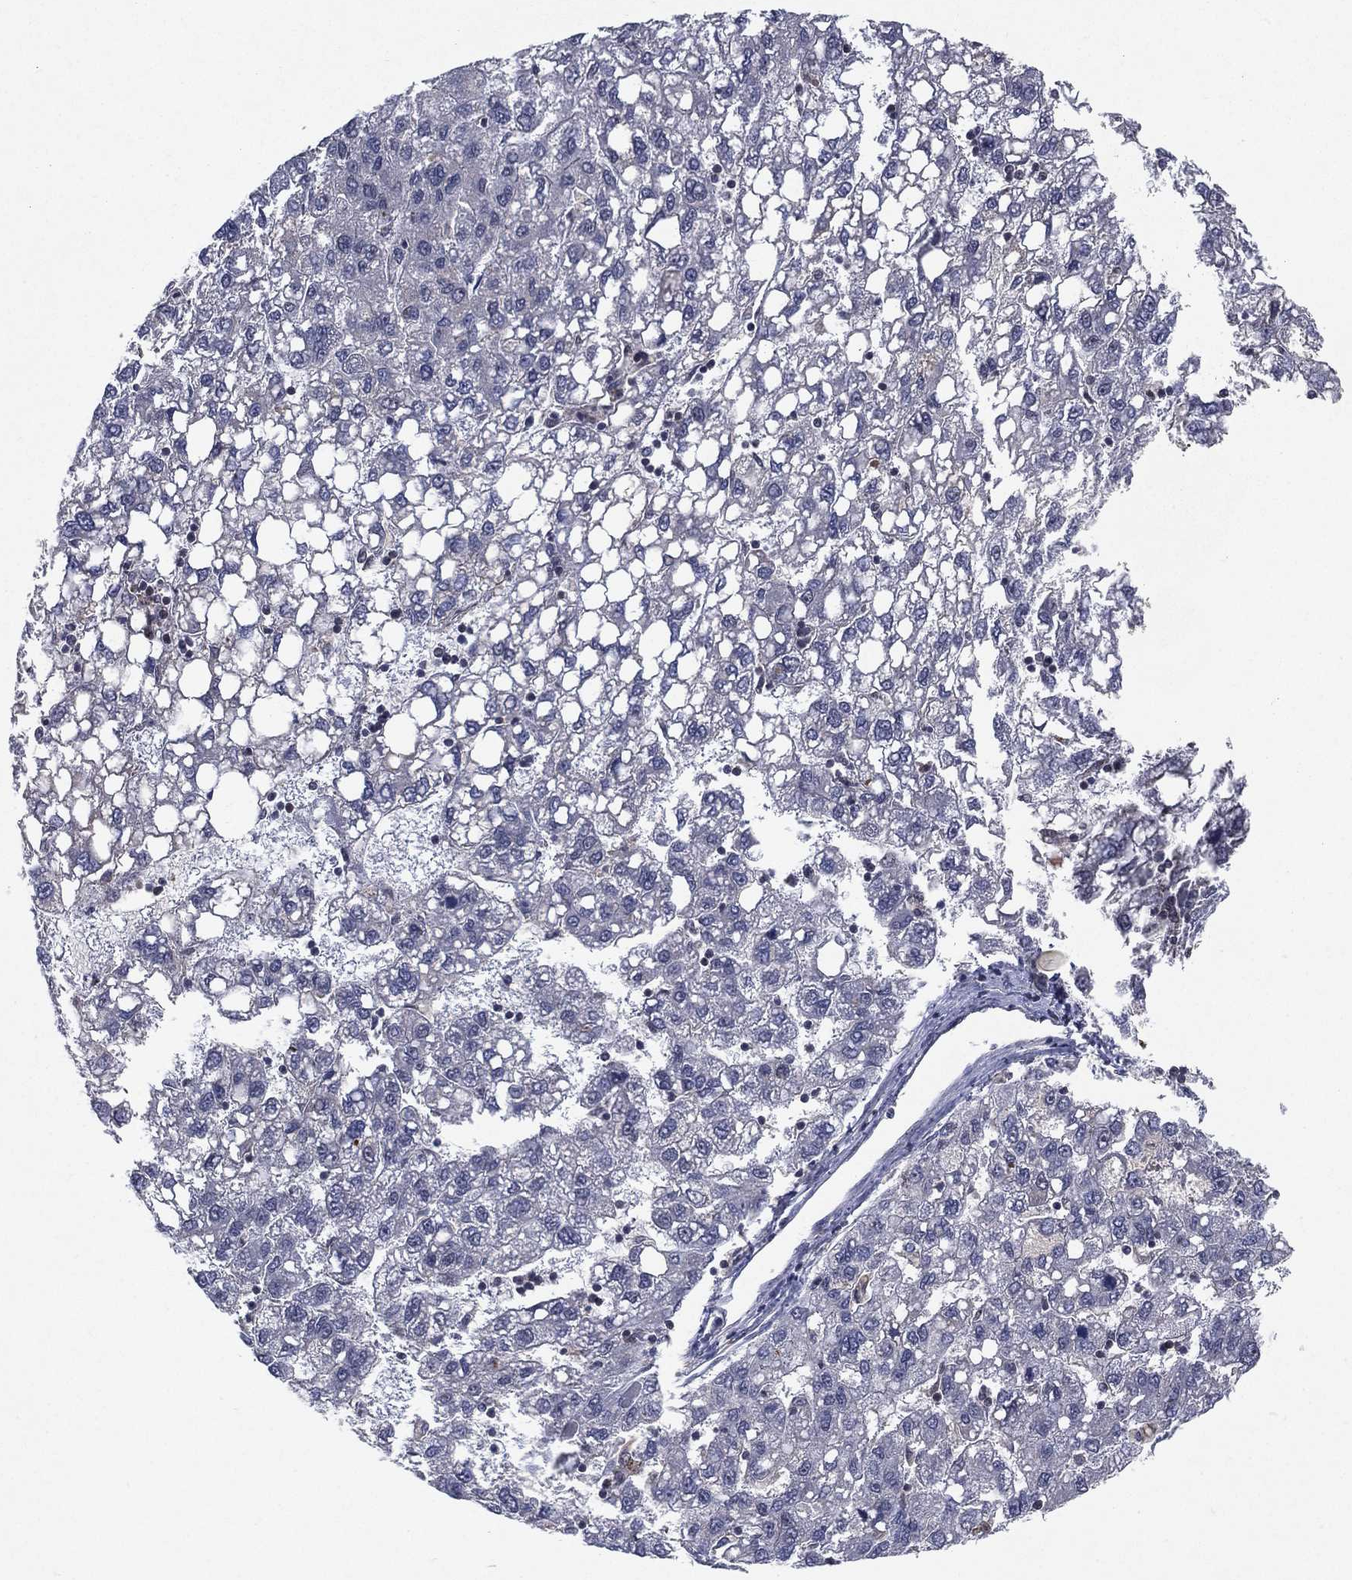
{"staining": {"intensity": "negative", "quantity": "none", "location": "none"}, "tissue": "liver cancer", "cell_type": "Tumor cells", "image_type": "cancer", "snomed": [{"axis": "morphology", "description": "Carcinoma, Hepatocellular, NOS"}, {"axis": "topography", "description": "Liver"}], "caption": "Tumor cells are negative for brown protein staining in hepatocellular carcinoma (liver).", "gene": "DGCR8", "patient": {"sex": "female", "age": 82}}